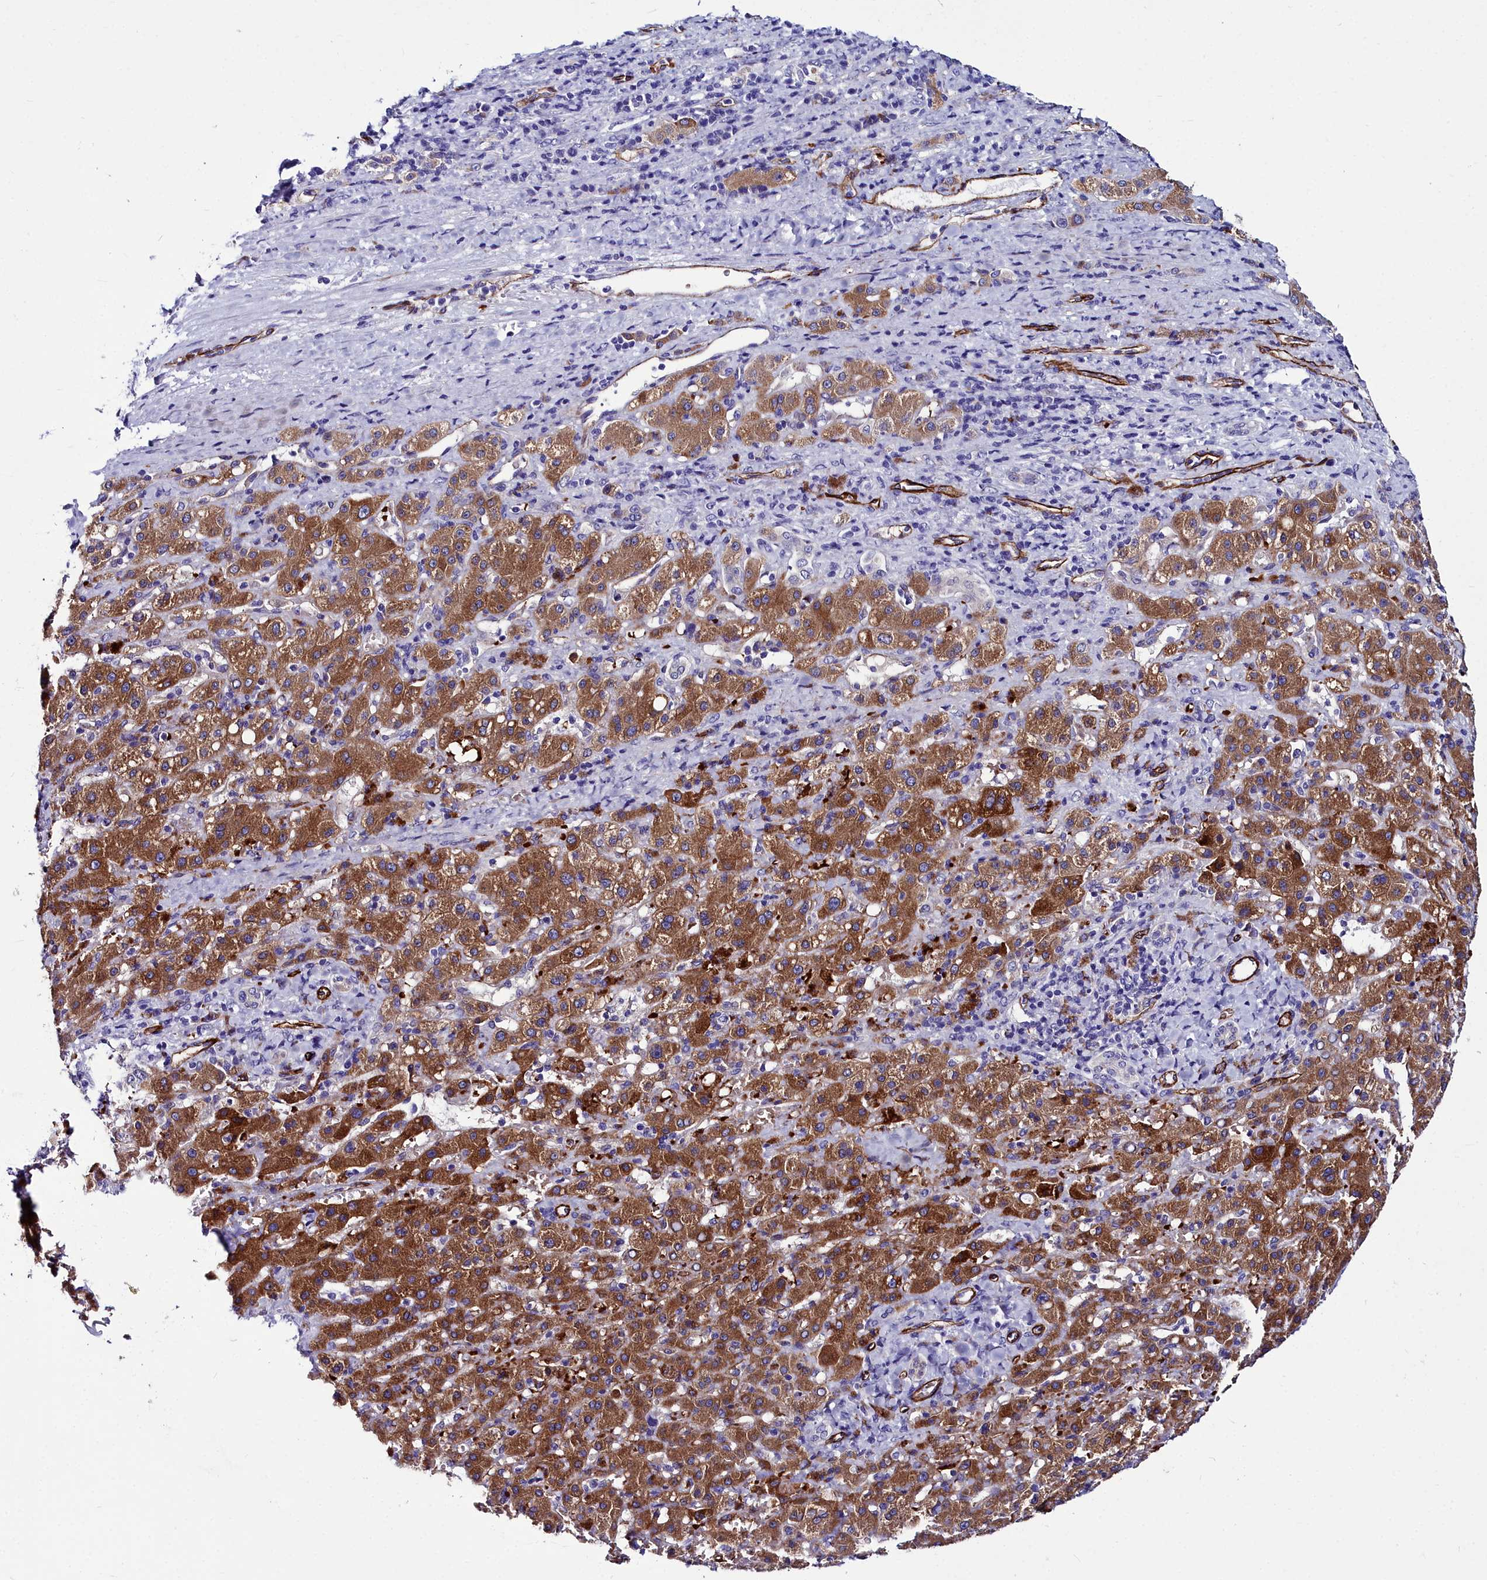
{"staining": {"intensity": "moderate", "quantity": ">75%", "location": "cytoplasmic/membranous"}, "tissue": "liver cancer", "cell_type": "Tumor cells", "image_type": "cancer", "snomed": [{"axis": "morphology", "description": "Carcinoma, Hepatocellular, NOS"}, {"axis": "topography", "description": "Liver"}], "caption": "Immunohistochemical staining of human liver cancer (hepatocellular carcinoma) demonstrates moderate cytoplasmic/membranous protein expression in approximately >75% of tumor cells.", "gene": "CYP4F11", "patient": {"sex": "female", "age": 58}}